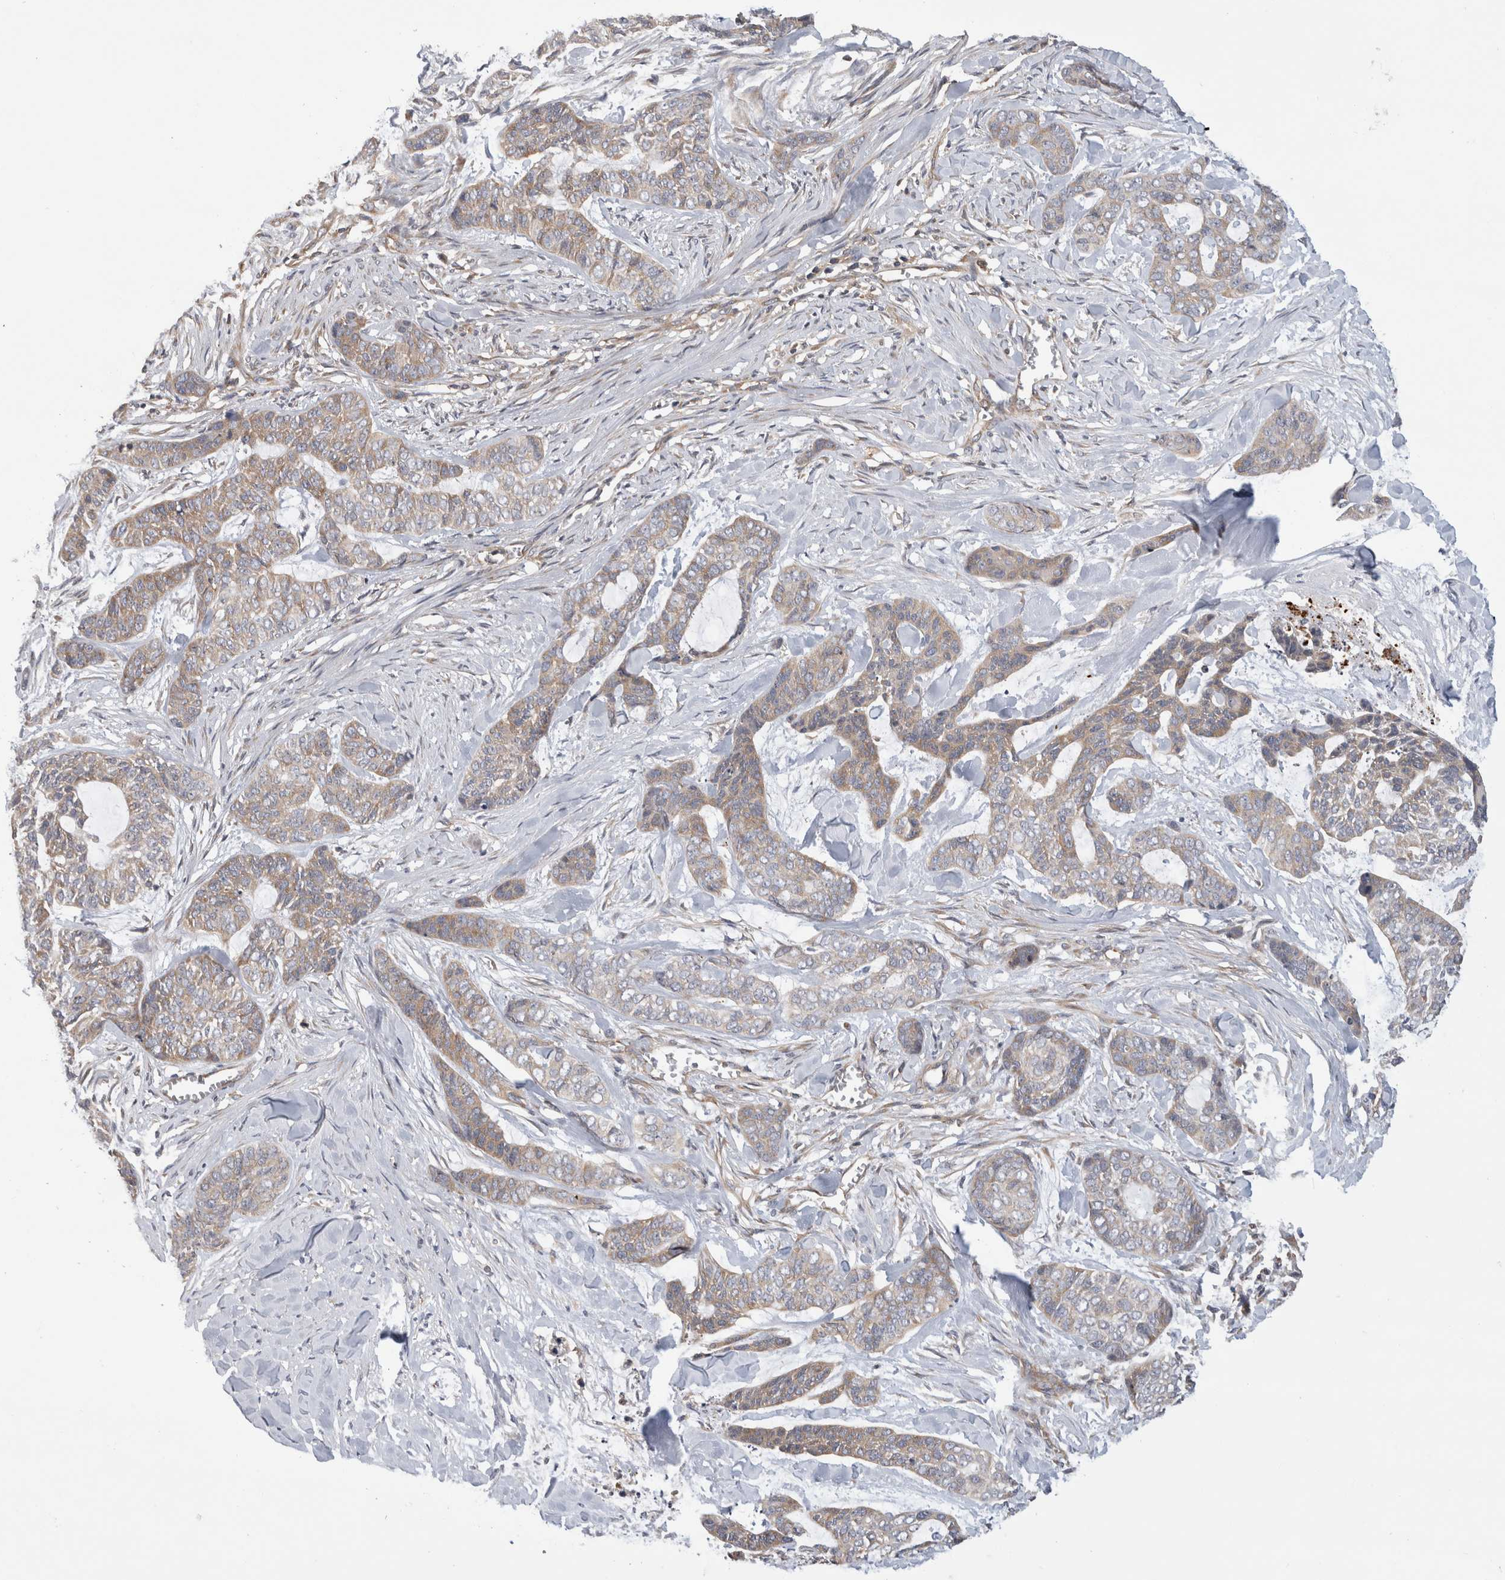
{"staining": {"intensity": "moderate", "quantity": ">75%", "location": "cytoplasmic/membranous"}, "tissue": "skin cancer", "cell_type": "Tumor cells", "image_type": "cancer", "snomed": [{"axis": "morphology", "description": "Basal cell carcinoma"}, {"axis": "topography", "description": "Skin"}], "caption": "The immunohistochemical stain highlights moderate cytoplasmic/membranous expression in tumor cells of skin cancer (basal cell carcinoma) tissue.", "gene": "GRIK2", "patient": {"sex": "female", "age": 64}}